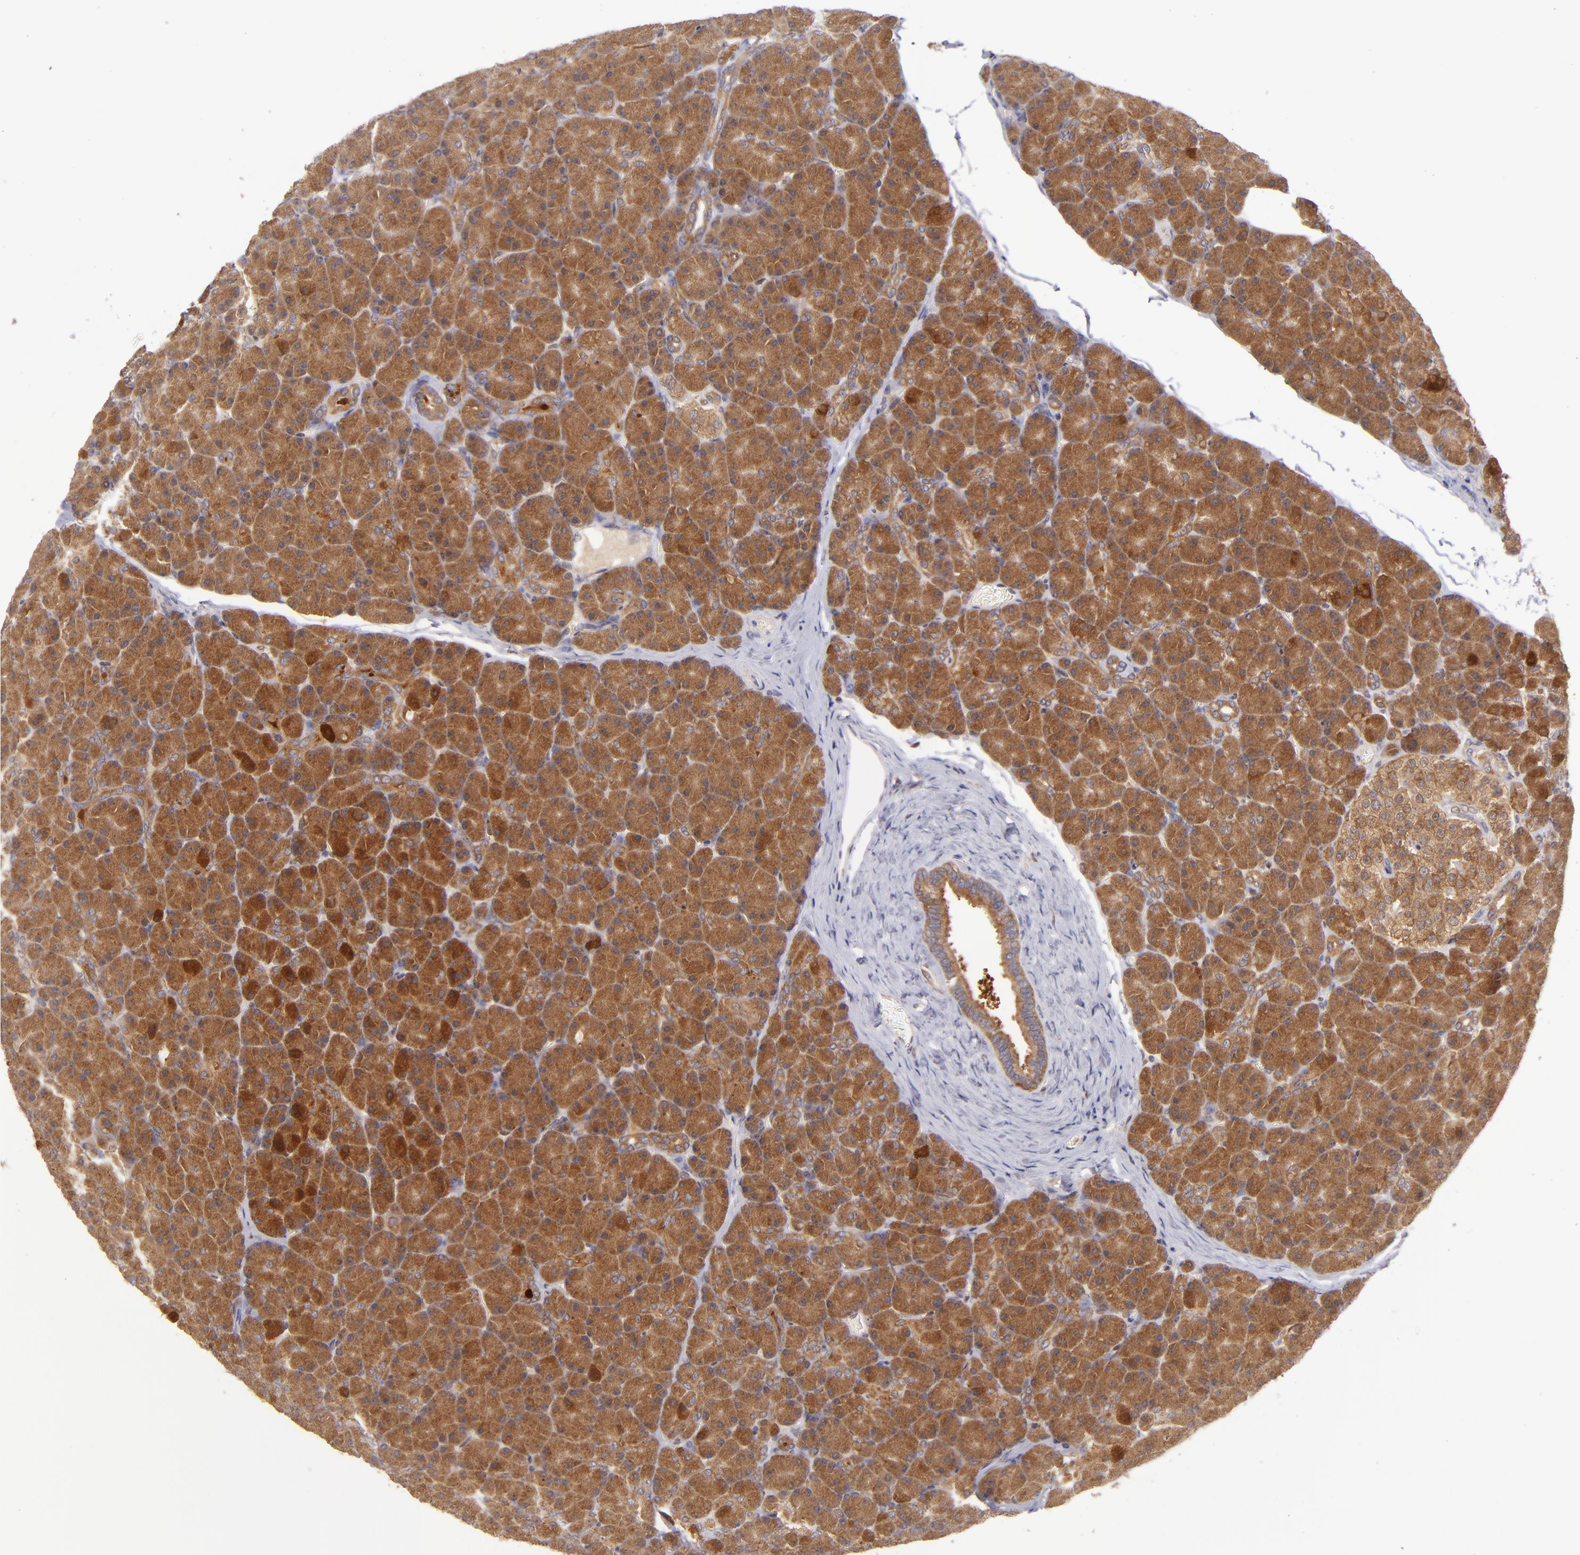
{"staining": {"intensity": "strong", "quantity": ">75%", "location": "cytoplasmic/membranous"}, "tissue": "pancreas", "cell_type": "Exocrine glandular cells", "image_type": "normal", "snomed": [{"axis": "morphology", "description": "Normal tissue, NOS"}, {"axis": "topography", "description": "Pancreas"}], "caption": "Immunohistochemistry (IHC) micrograph of benign human pancreas stained for a protein (brown), which exhibits high levels of strong cytoplasmic/membranous positivity in about >75% of exocrine glandular cells.", "gene": "PTPN13", "patient": {"sex": "female", "age": 43}}